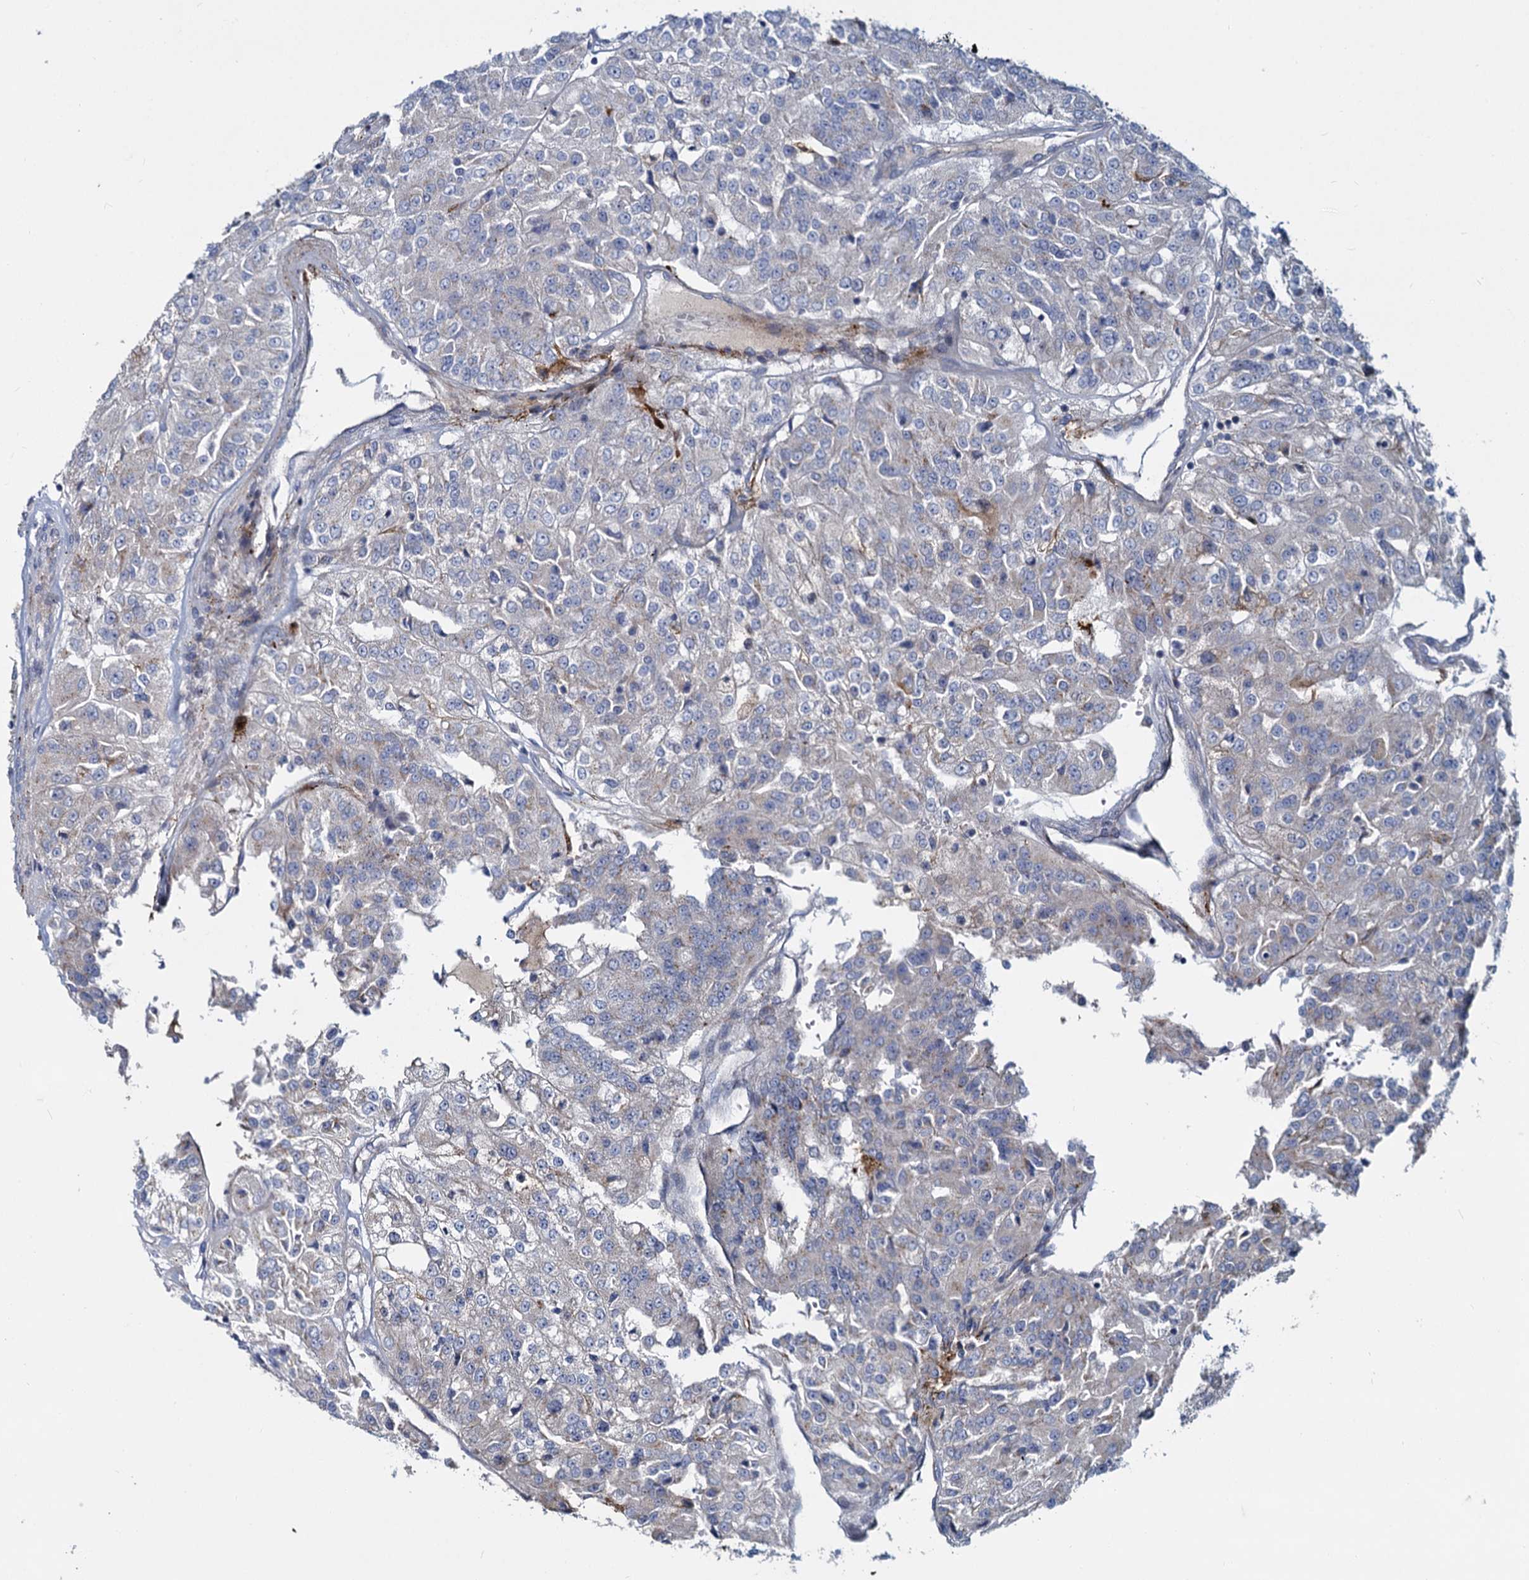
{"staining": {"intensity": "weak", "quantity": "<25%", "location": "cytoplasmic/membranous"}, "tissue": "renal cancer", "cell_type": "Tumor cells", "image_type": "cancer", "snomed": [{"axis": "morphology", "description": "Adenocarcinoma, NOS"}, {"axis": "topography", "description": "Kidney"}], "caption": "Immunohistochemical staining of renal cancer exhibits no significant staining in tumor cells.", "gene": "DCUN1D2", "patient": {"sex": "female", "age": 63}}